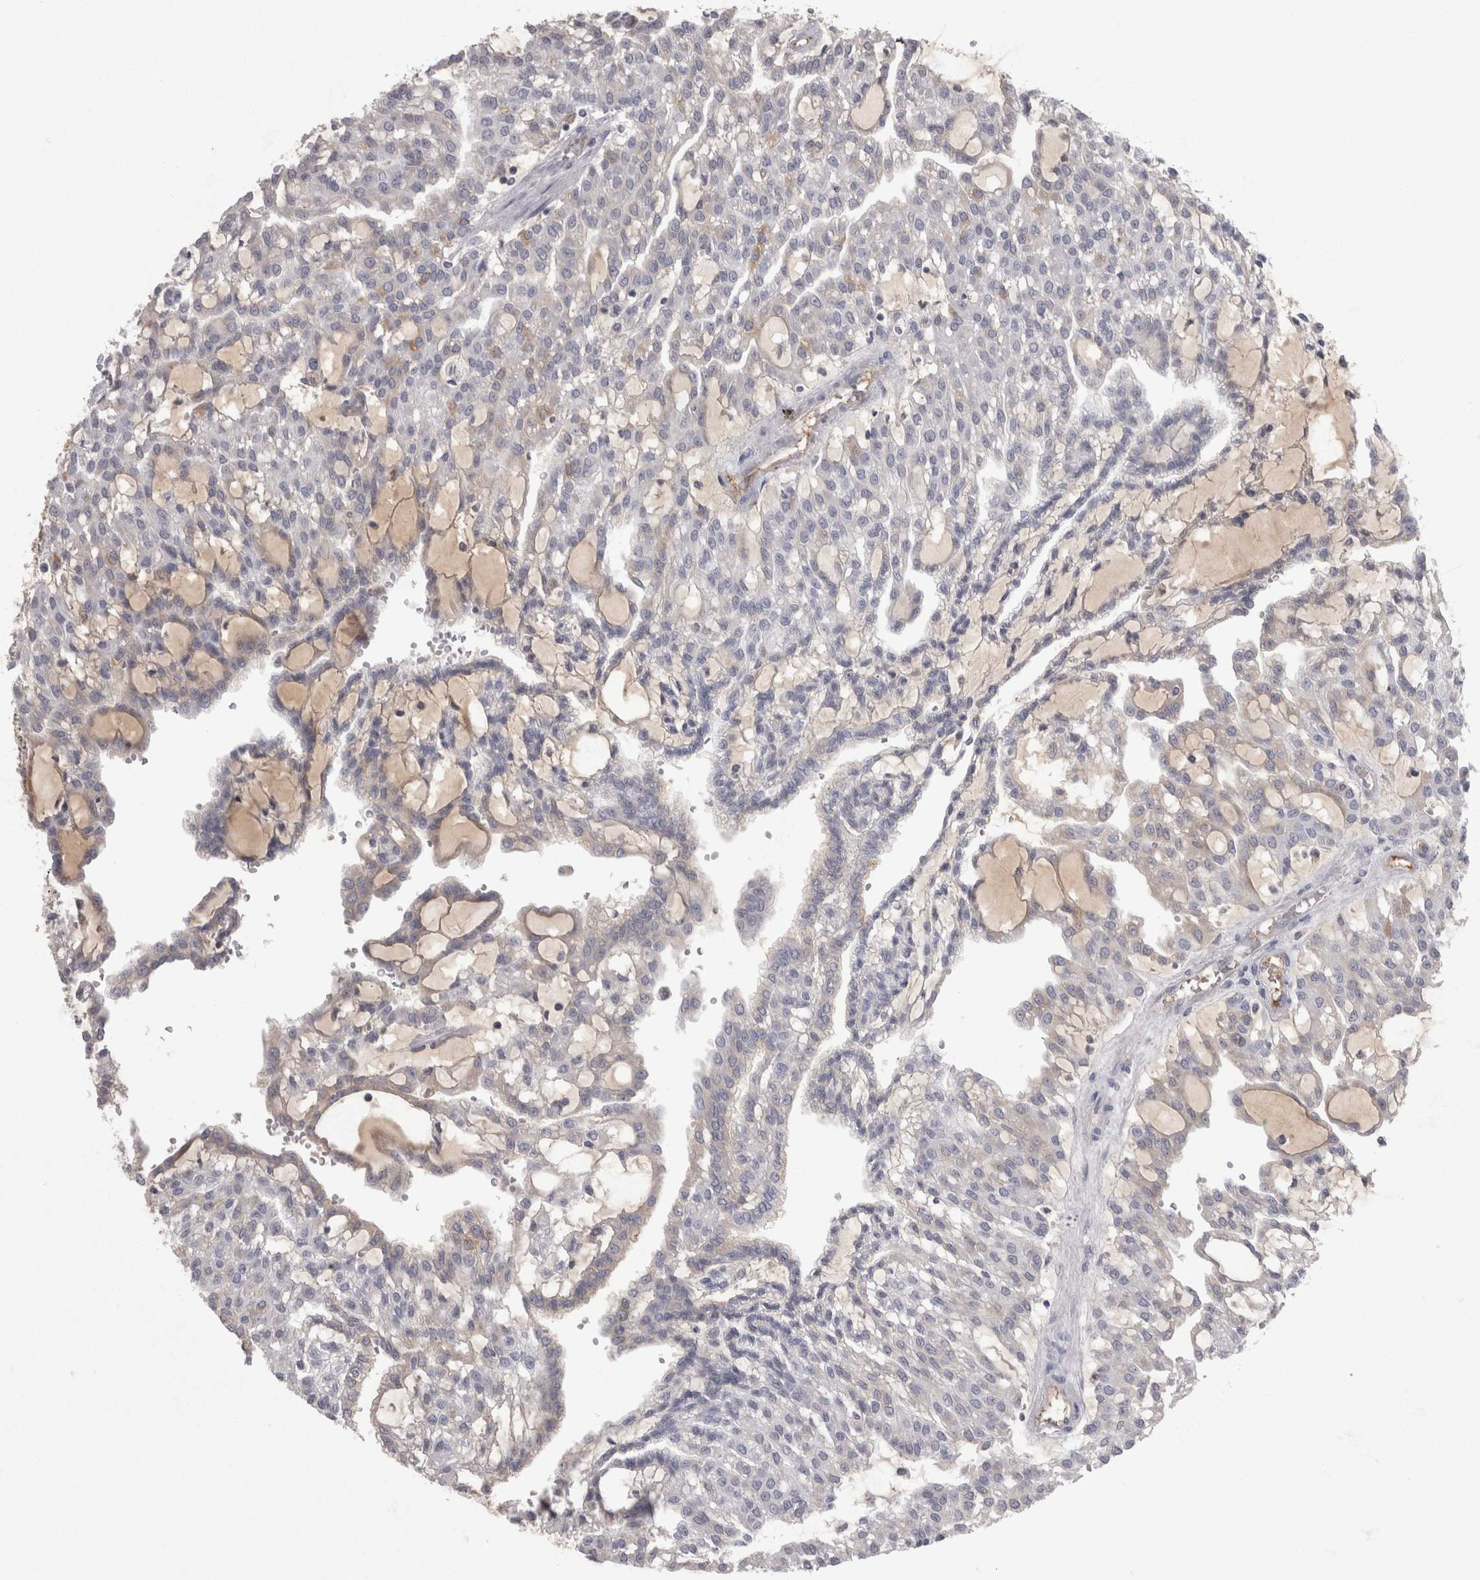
{"staining": {"intensity": "negative", "quantity": "none", "location": "none"}, "tissue": "renal cancer", "cell_type": "Tumor cells", "image_type": "cancer", "snomed": [{"axis": "morphology", "description": "Adenocarcinoma, NOS"}, {"axis": "topography", "description": "Kidney"}], "caption": "Immunohistochemistry (IHC) histopathology image of human renal adenocarcinoma stained for a protein (brown), which exhibits no staining in tumor cells. The staining is performed using DAB (3,3'-diaminobenzidine) brown chromogen with nuclei counter-stained in using hematoxylin.", "gene": "SAA4", "patient": {"sex": "male", "age": 63}}